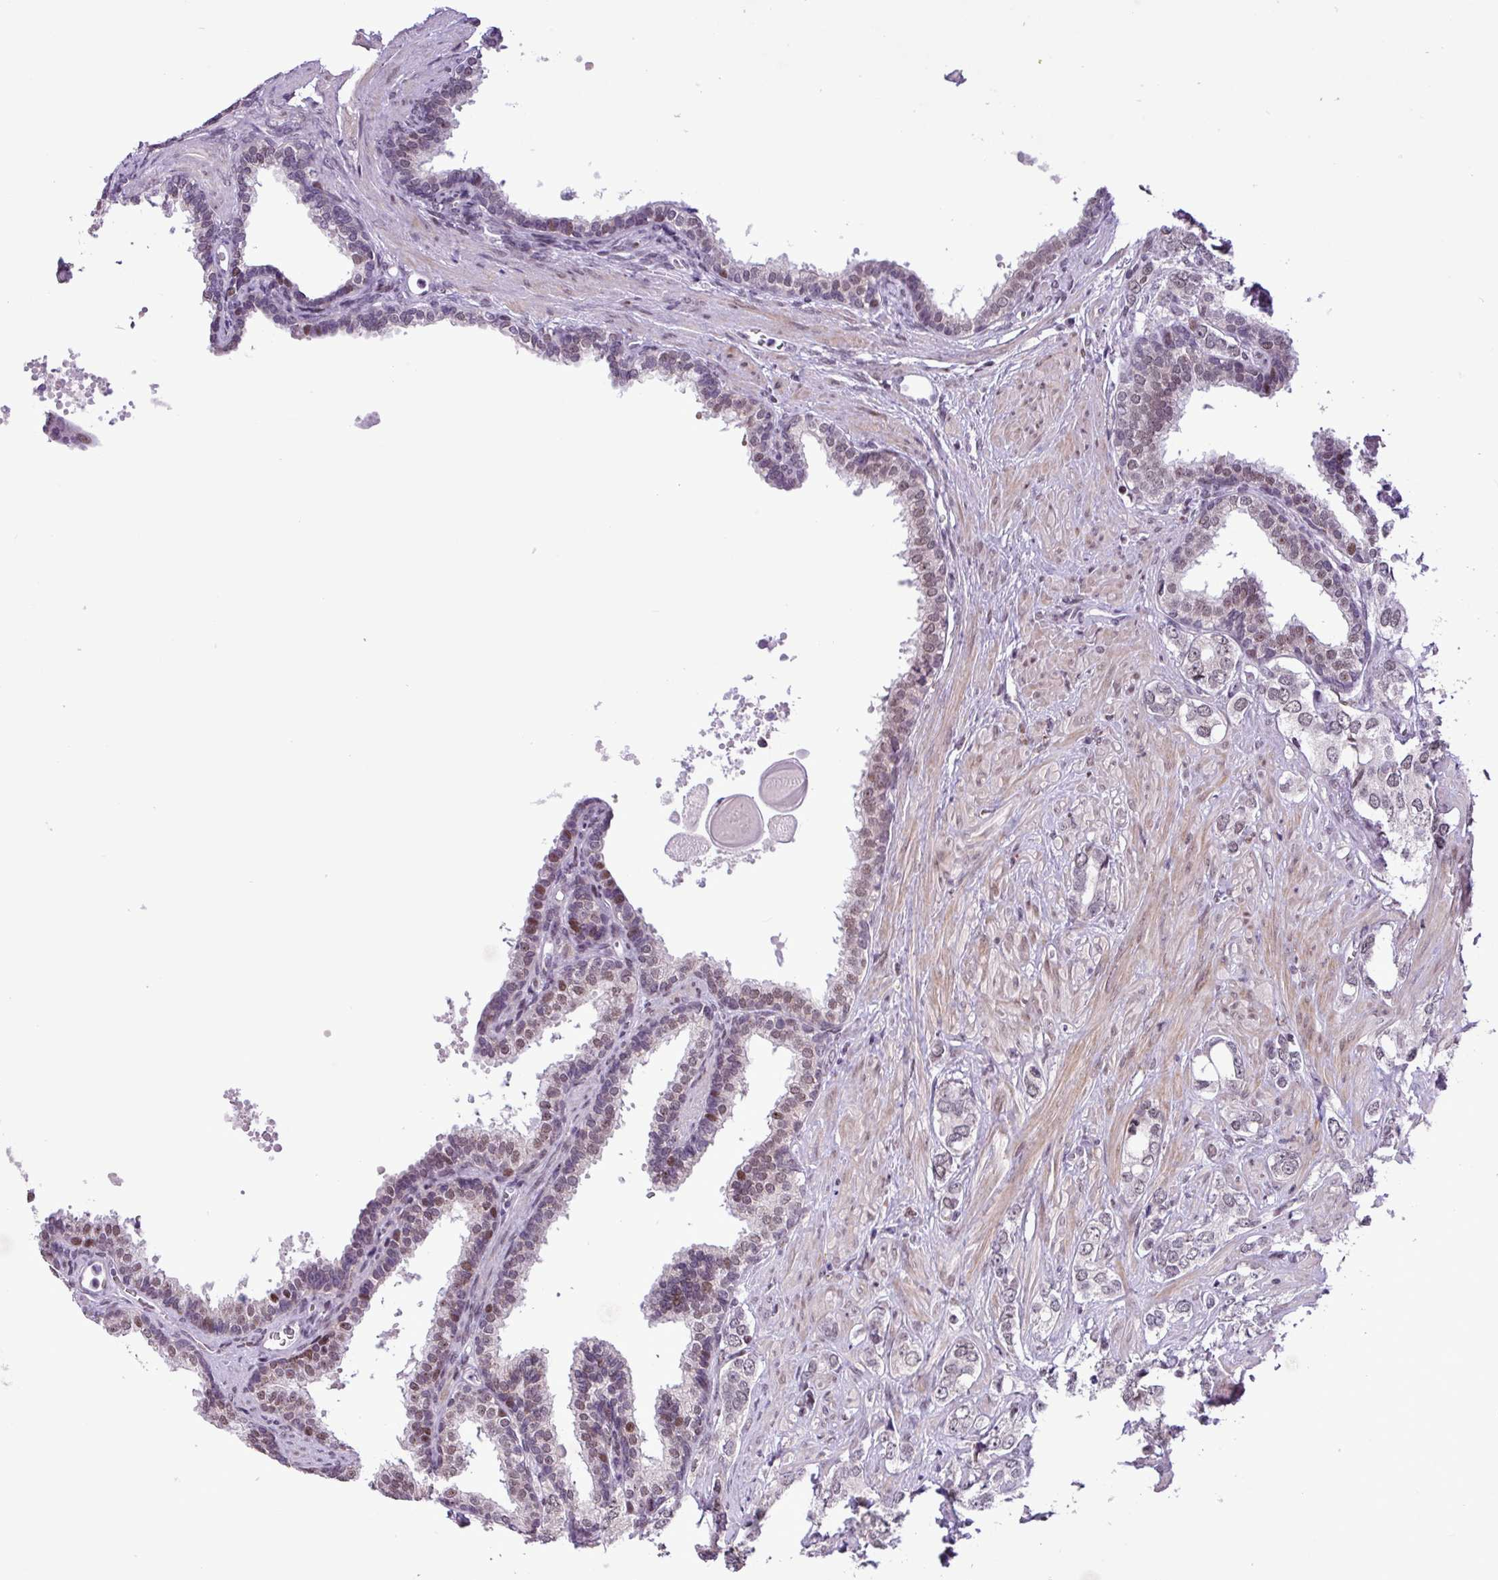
{"staining": {"intensity": "negative", "quantity": "none", "location": "none"}, "tissue": "prostate cancer", "cell_type": "Tumor cells", "image_type": "cancer", "snomed": [{"axis": "morphology", "description": "Adenocarcinoma, High grade"}, {"axis": "topography", "description": "Prostate"}], "caption": "Immunohistochemical staining of prostate cancer (high-grade adenocarcinoma) demonstrates no significant expression in tumor cells.", "gene": "ZNF354A", "patient": {"sex": "male", "age": 66}}